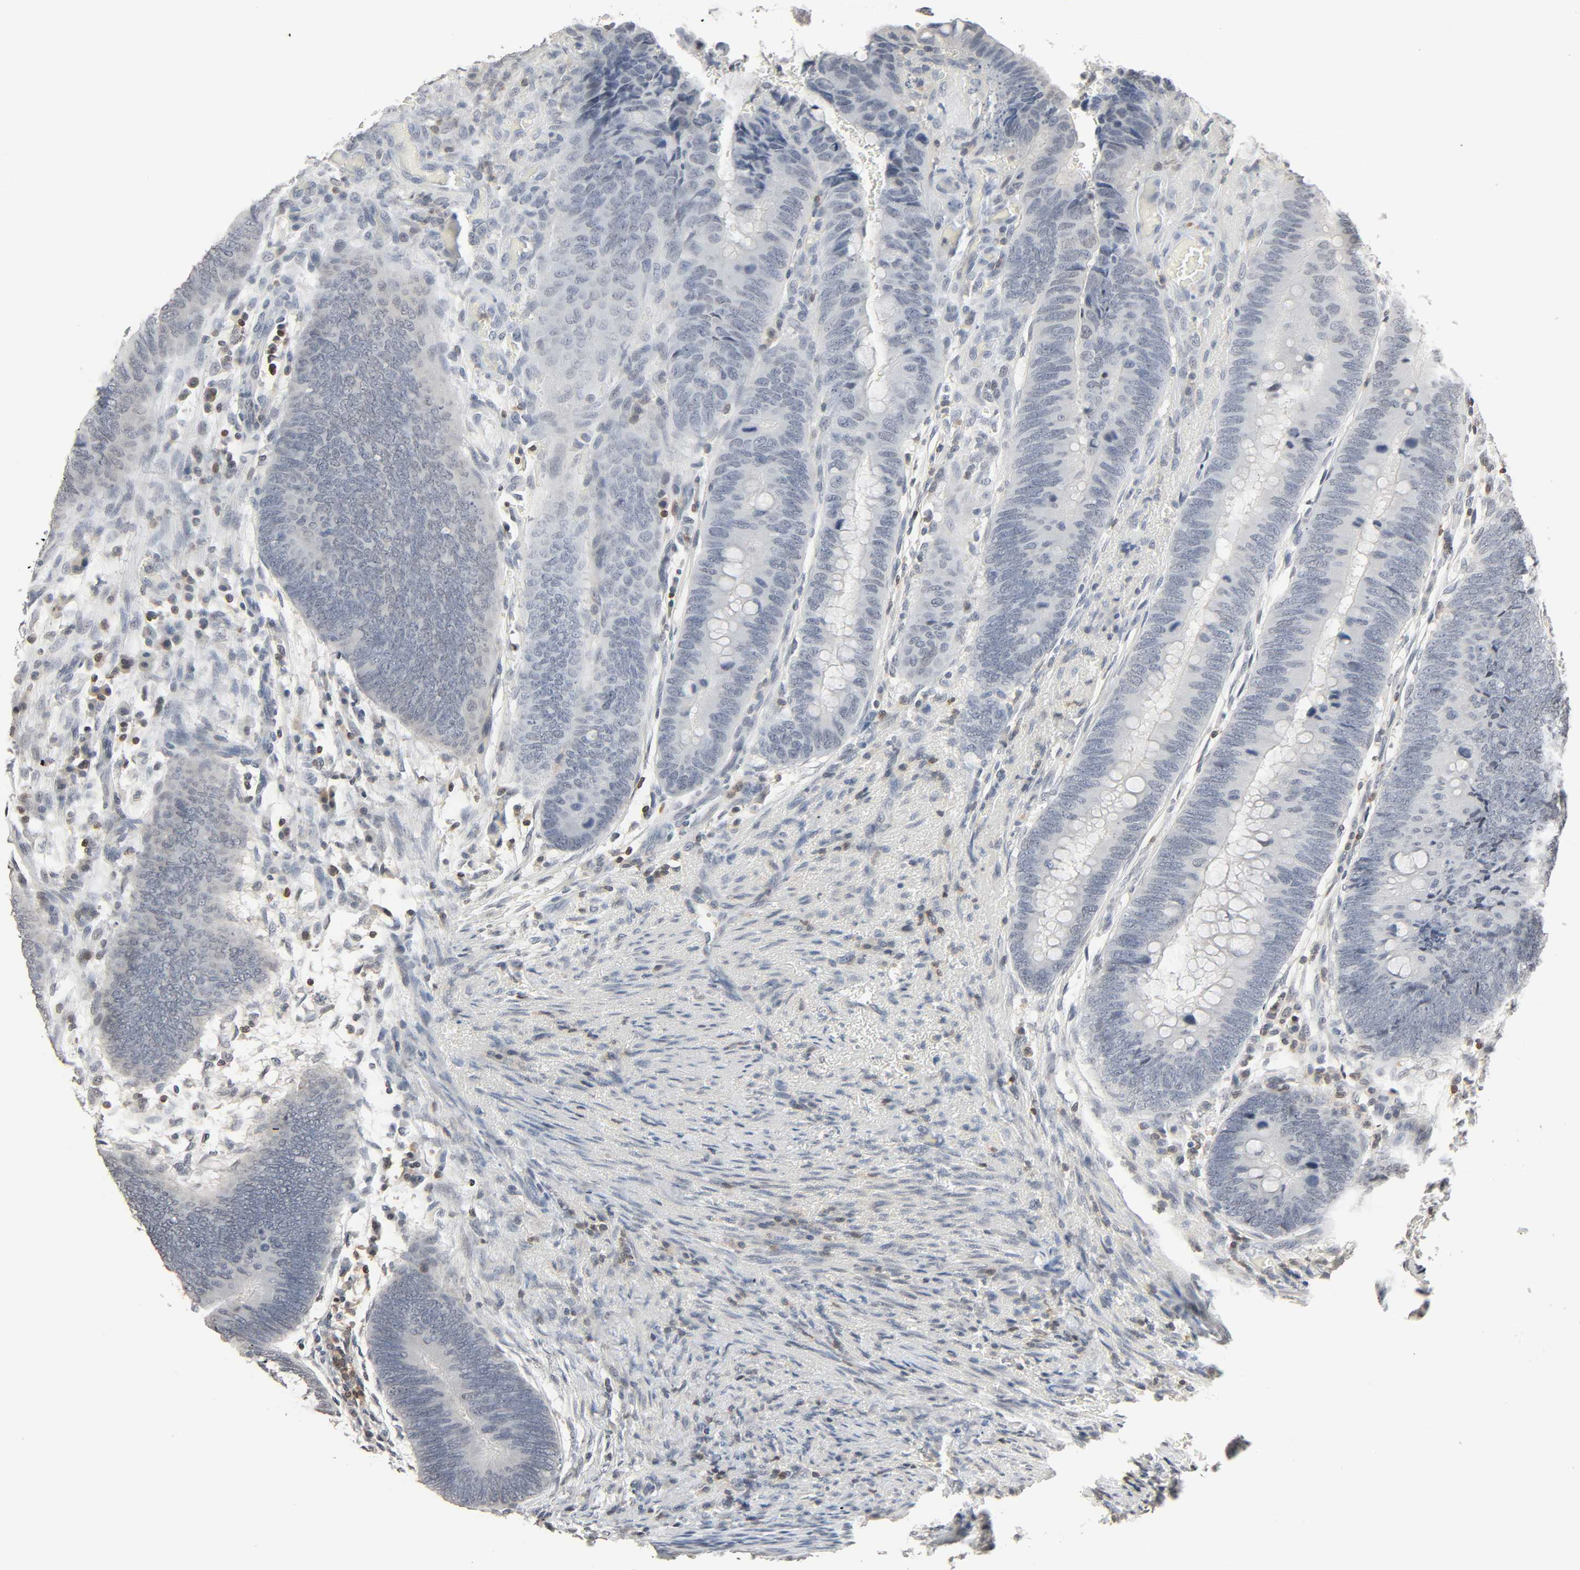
{"staining": {"intensity": "negative", "quantity": "none", "location": "none"}, "tissue": "colorectal cancer", "cell_type": "Tumor cells", "image_type": "cancer", "snomed": [{"axis": "morphology", "description": "Normal tissue, NOS"}, {"axis": "morphology", "description": "Adenocarcinoma, NOS"}, {"axis": "topography", "description": "Rectum"}, {"axis": "topography", "description": "Peripheral nerve tissue"}], "caption": "Micrograph shows no protein positivity in tumor cells of colorectal adenocarcinoma tissue.", "gene": "STK4", "patient": {"sex": "male", "age": 92}}